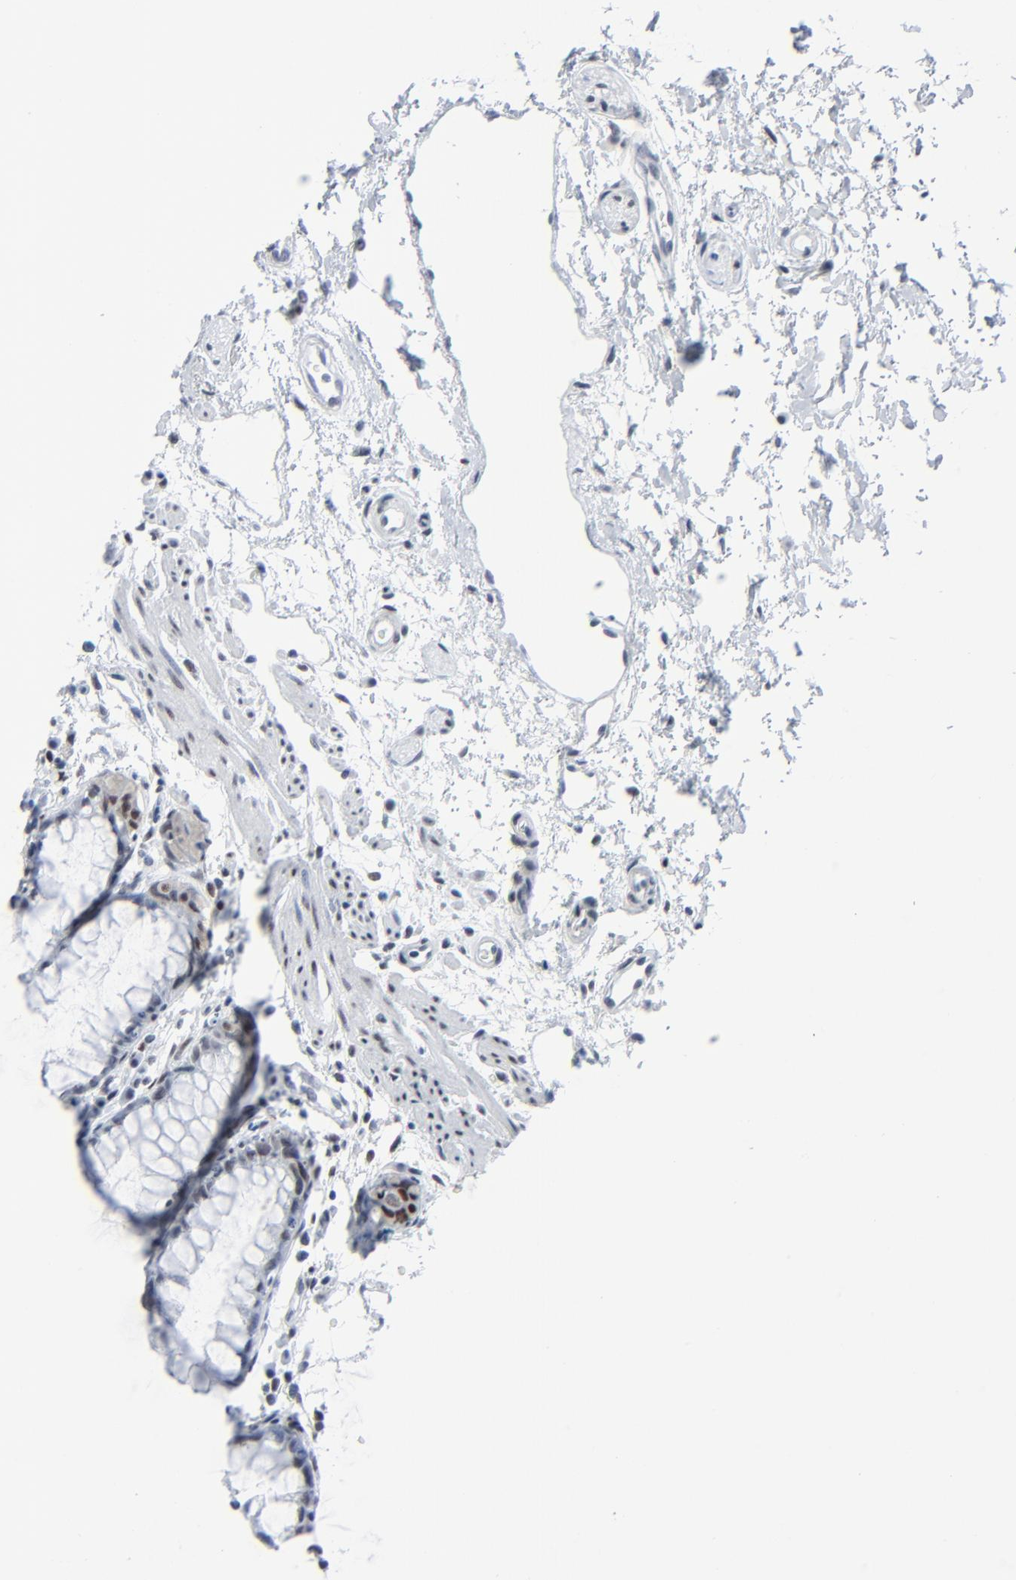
{"staining": {"intensity": "weak", "quantity": "<25%", "location": "nuclear"}, "tissue": "rectum", "cell_type": "Glandular cells", "image_type": "normal", "snomed": [{"axis": "morphology", "description": "Normal tissue, NOS"}, {"axis": "morphology", "description": "Adenocarcinoma, NOS"}, {"axis": "topography", "description": "Rectum"}], "caption": "Normal rectum was stained to show a protein in brown. There is no significant staining in glandular cells.", "gene": "SIRT1", "patient": {"sex": "female", "age": 65}}